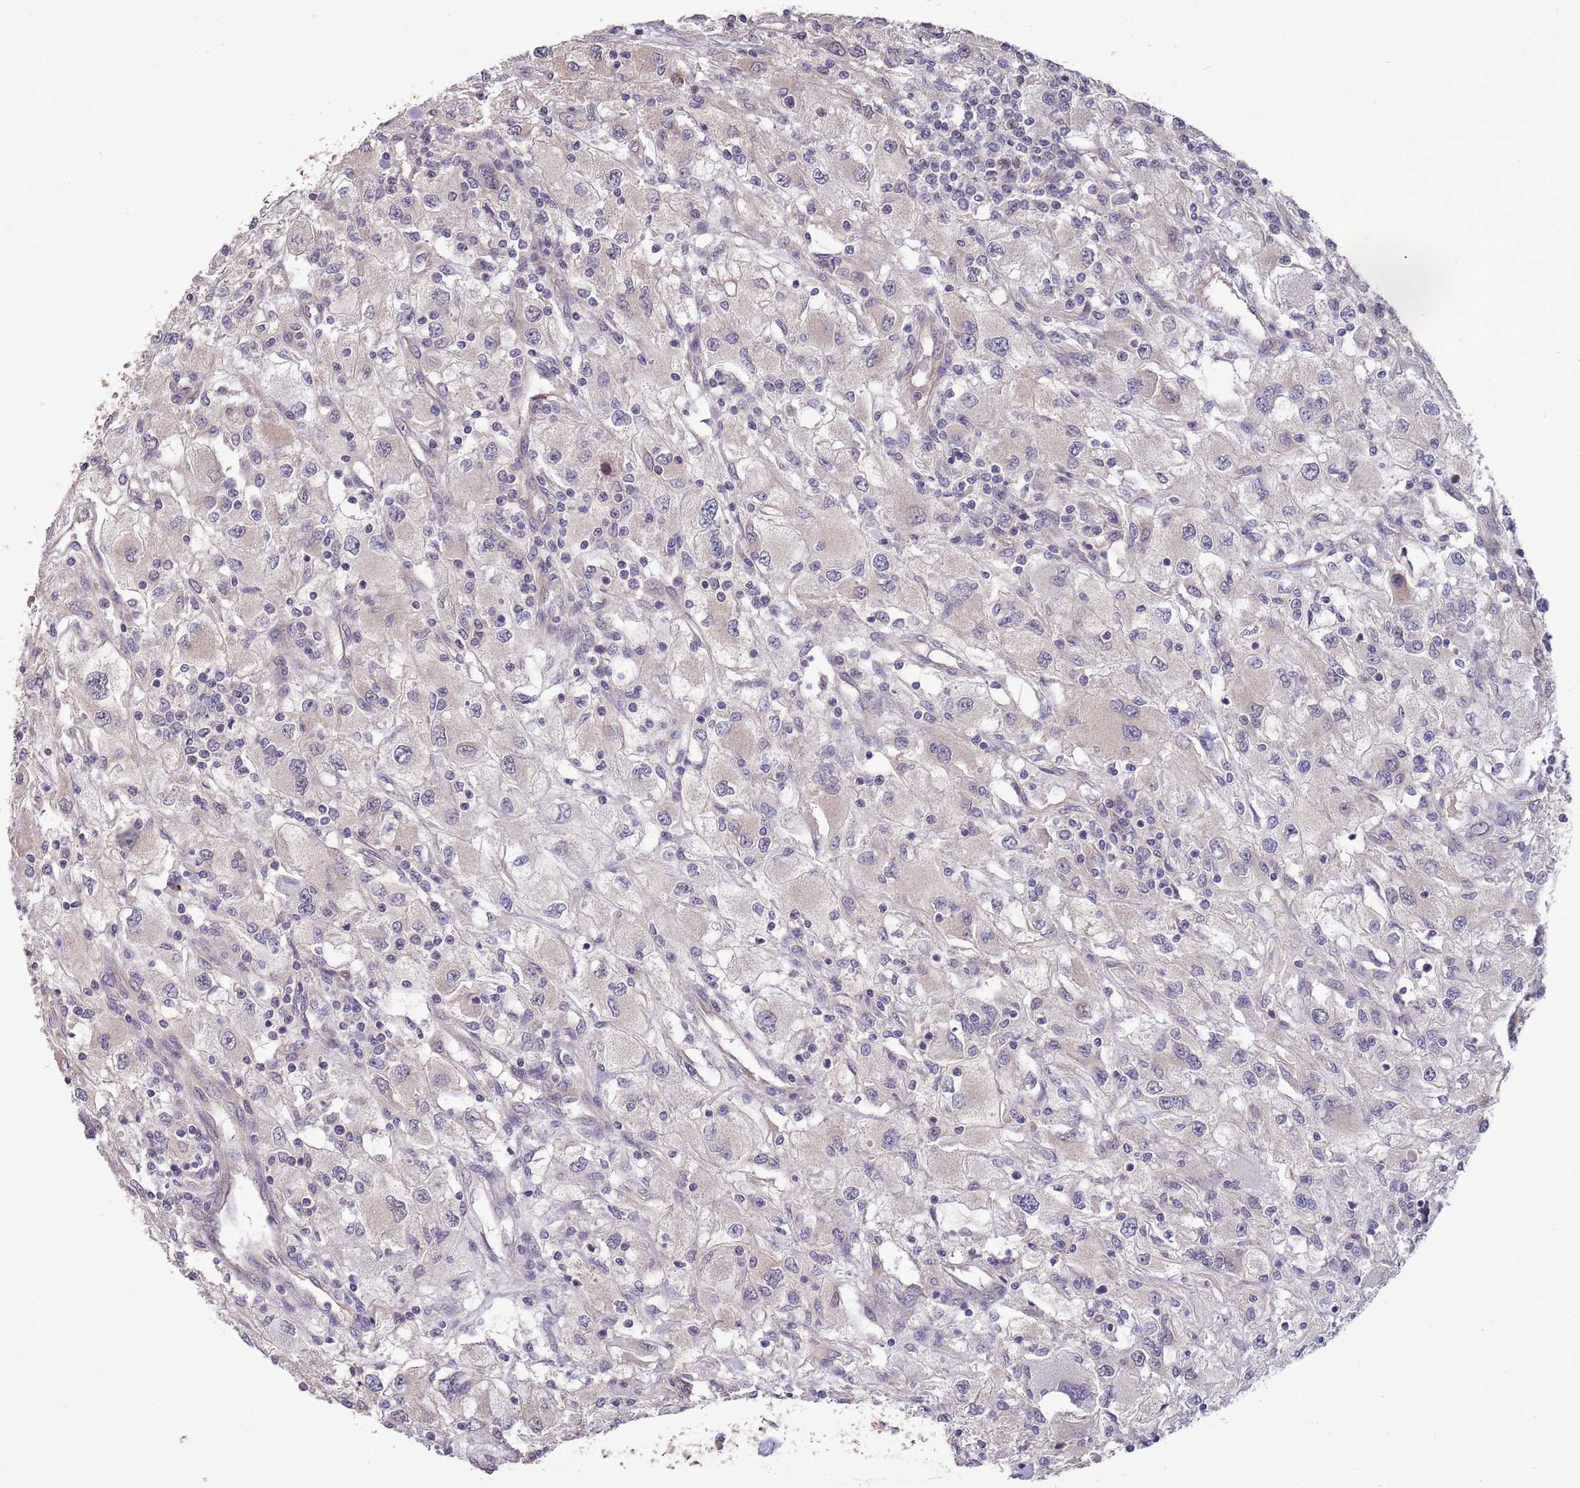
{"staining": {"intensity": "negative", "quantity": "none", "location": "none"}, "tissue": "renal cancer", "cell_type": "Tumor cells", "image_type": "cancer", "snomed": [{"axis": "morphology", "description": "Adenocarcinoma, NOS"}, {"axis": "topography", "description": "Kidney"}], "caption": "Protein analysis of renal adenocarcinoma reveals no significant expression in tumor cells.", "gene": "MARVELD2", "patient": {"sex": "female", "age": 67}}